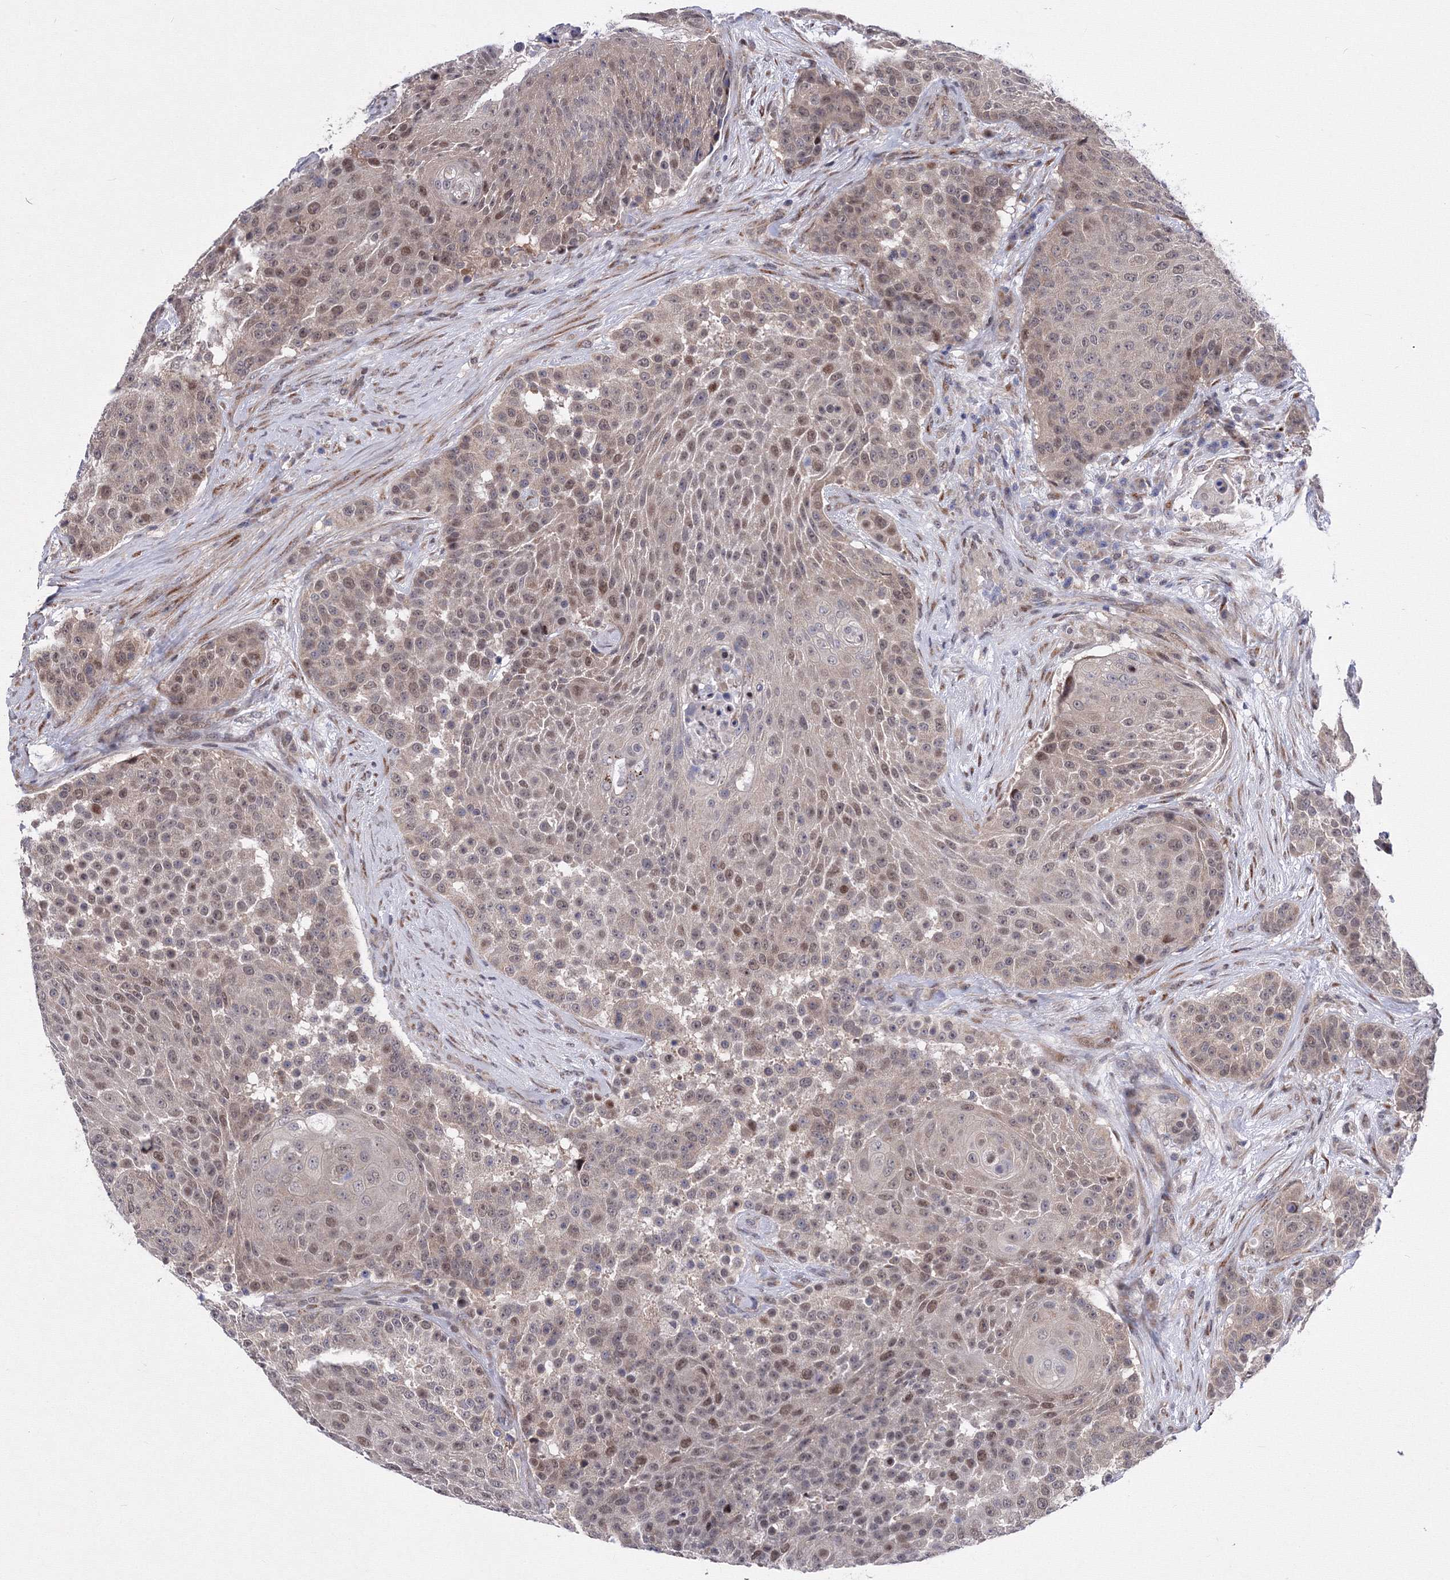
{"staining": {"intensity": "weak", "quantity": ">75%", "location": "cytoplasmic/membranous,nuclear"}, "tissue": "urothelial cancer", "cell_type": "Tumor cells", "image_type": "cancer", "snomed": [{"axis": "morphology", "description": "Urothelial carcinoma, High grade"}, {"axis": "topography", "description": "Urinary bladder"}], "caption": "Immunohistochemistry of human urothelial cancer displays low levels of weak cytoplasmic/membranous and nuclear positivity in about >75% of tumor cells.", "gene": "GPN1", "patient": {"sex": "female", "age": 63}}